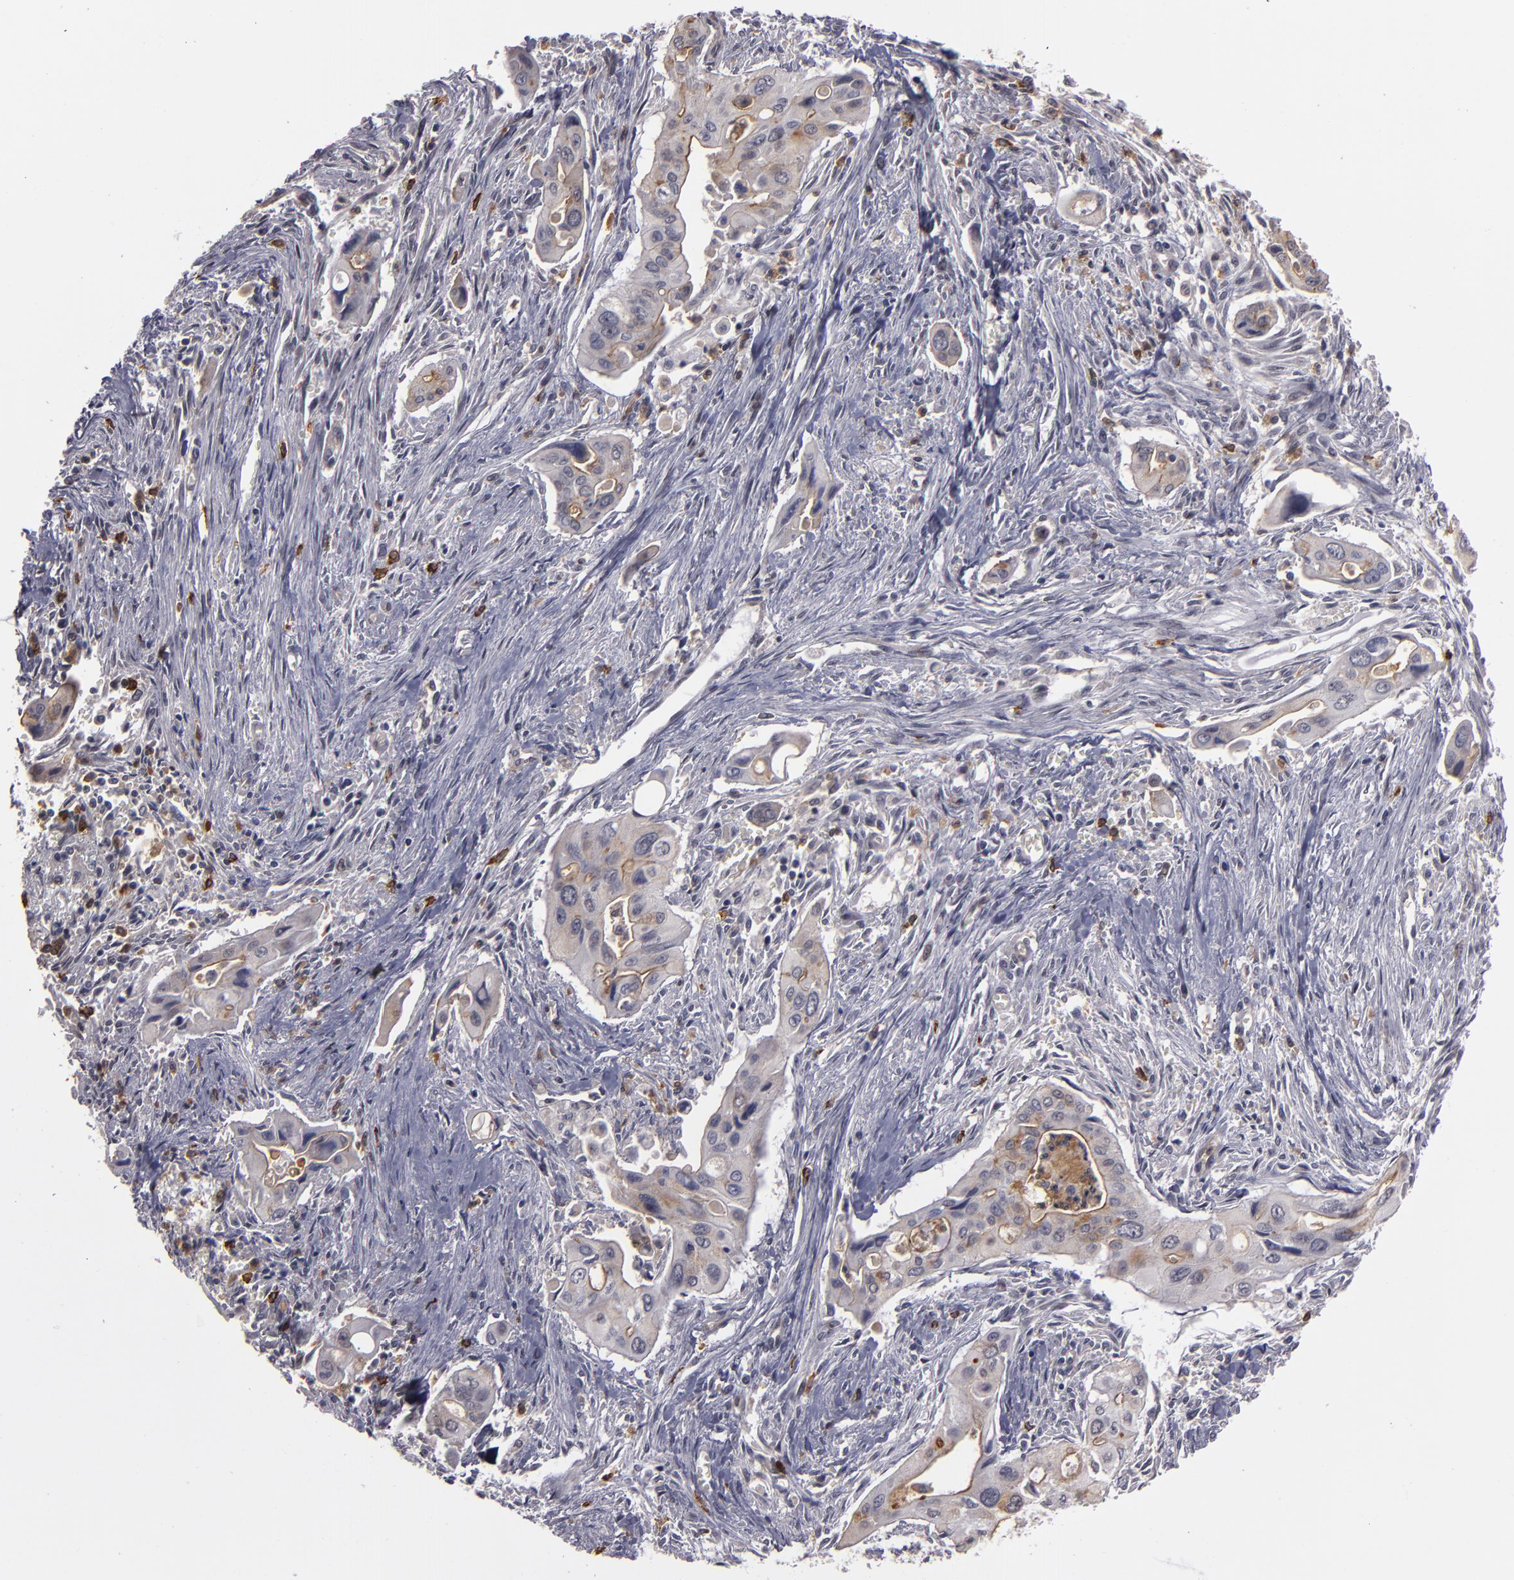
{"staining": {"intensity": "weak", "quantity": ">75%", "location": "cytoplasmic/membranous"}, "tissue": "pancreatic cancer", "cell_type": "Tumor cells", "image_type": "cancer", "snomed": [{"axis": "morphology", "description": "Adenocarcinoma, NOS"}, {"axis": "topography", "description": "Pancreas"}], "caption": "This photomicrograph demonstrates pancreatic cancer stained with immunohistochemistry to label a protein in brown. The cytoplasmic/membranous of tumor cells show weak positivity for the protein. Nuclei are counter-stained blue.", "gene": "STX3", "patient": {"sex": "male", "age": 77}}